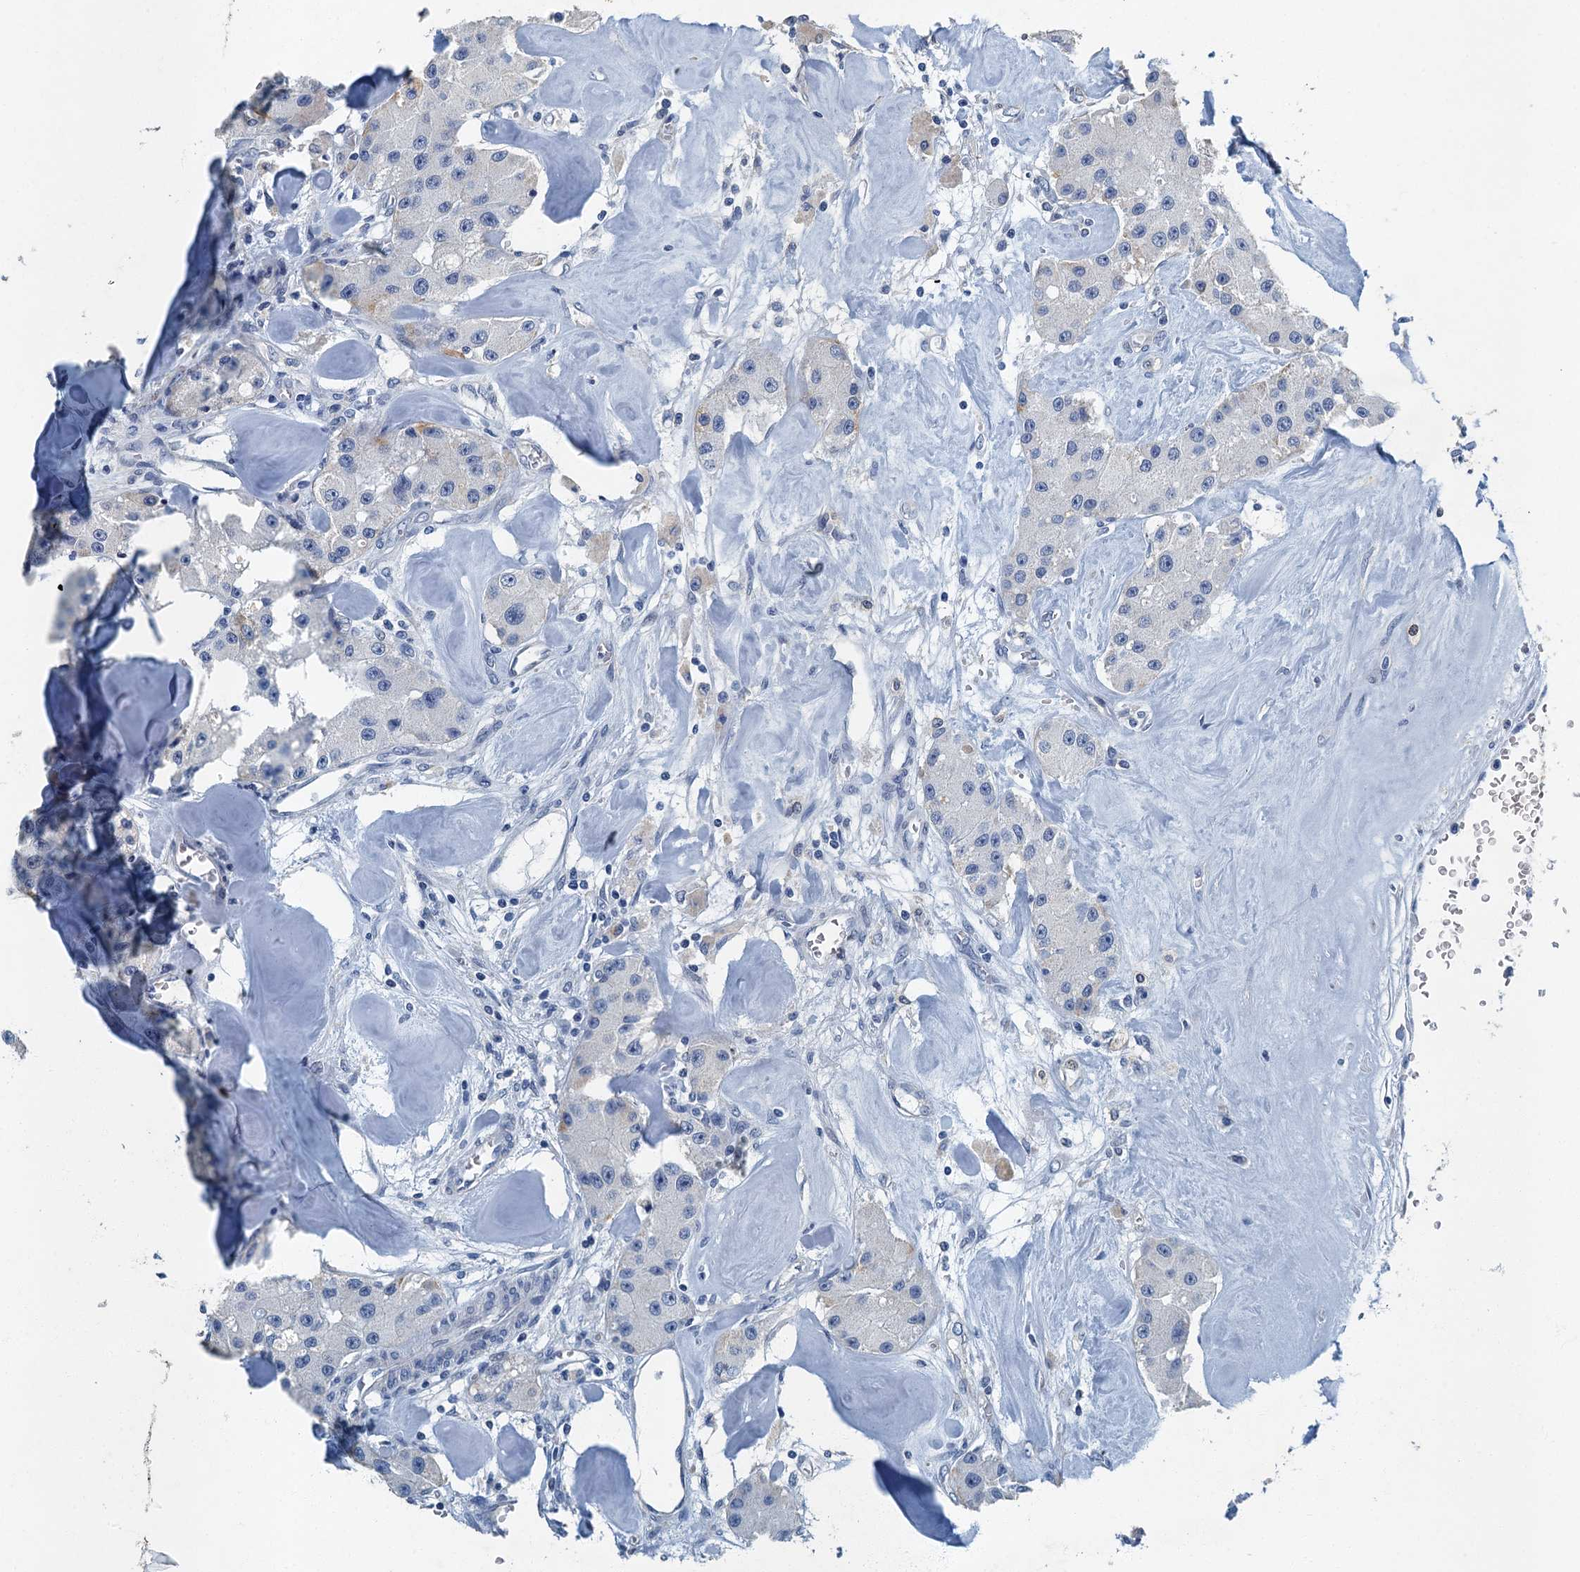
{"staining": {"intensity": "negative", "quantity": "none", "location": "none"}, "tissue": "carcinoid", "cell_type": "Tumor cells", "image_type": "cancer", "snomed": [{"axis": "morphology", "description": "Carcinoid, malignant, NOS"}, {"axis": "topography", "description": "Pancreas"}], "caption": "An image of human carcinoid is negative for staining in tumor cells.", "gene": "GADL1", "patient": {"sex": "male", "age": 41}}